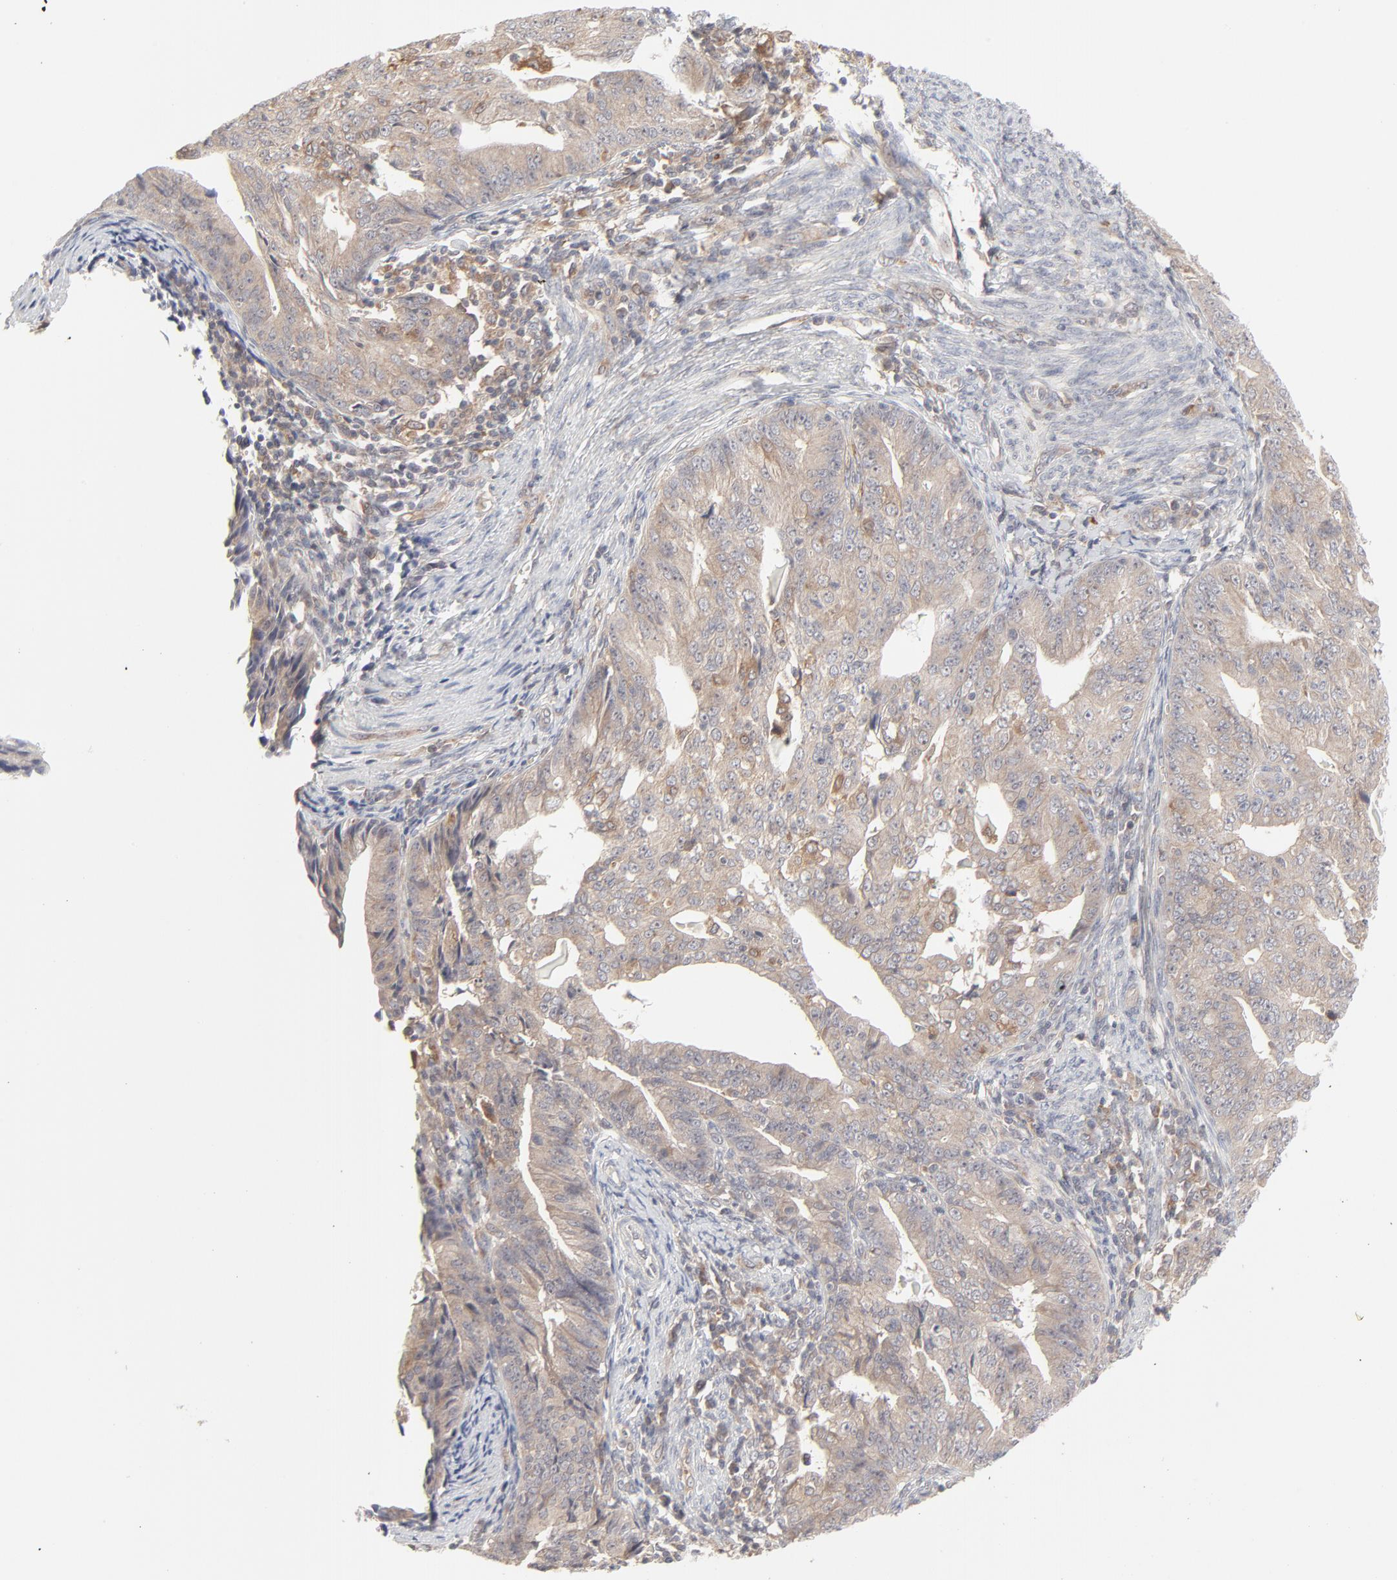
{"staining": {"intensity": "moderate", "quantity": ">75%", "location": "cytoplasmic/membranous"}, "tissue": "endometrial cancer", "cell_type": "Tumor cells", "image_type": "cancer", "snomed": [{"axis": "morphology", "description": "Adenocarcinoma, NOS"}, {"axis": "topography", "description": "Endometrium"}], "caption": "Immunohistochemistry (IHC) micrograph of neoplastic tissue: human adenocarcinoma (endometrial) stained using IHC displays medium levels of moderate protein expression localized specifically in the cytoplasmic/membranous of tumor cells, appearing as a cytoplasmic/membranous brown color.", "gene": "RAB5C", "patient": {"sex": "female", "age": 56}}